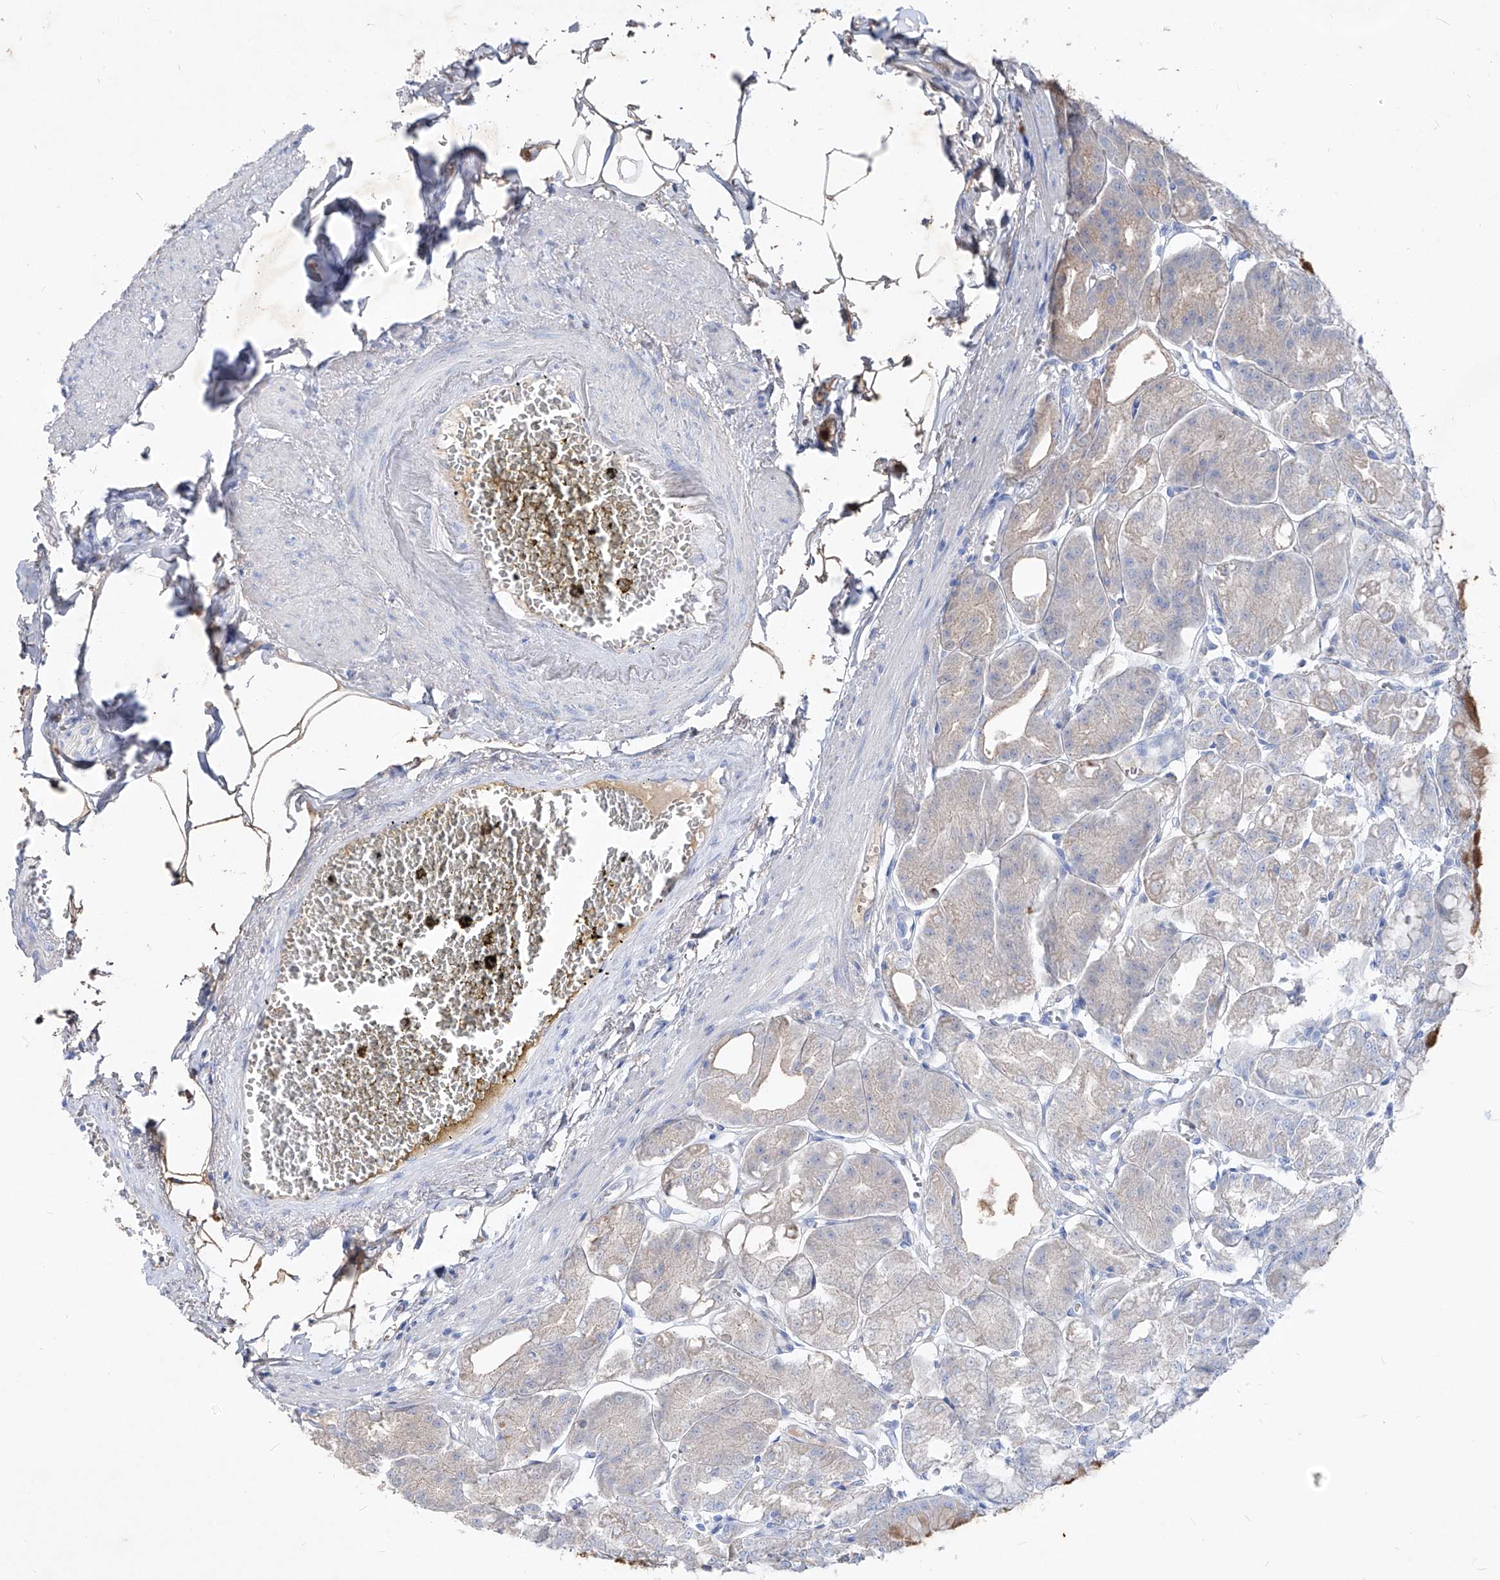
{"staining": {"intensity": "moderate", "quantity": "<25%", "location": "cytoplasmic/membranous"}, "tissue": "stomach", "cell_type": "Glandular cells", "image_type": "normal", "snomed": [{"axis": "morphology", "description": "Normal tissue, NOS"}, {"axis": "topography", "description": "Stomach, lower"}], "caption": "DAB (3,3'-diaminobenzidine) immunohistochemical staining of normal human stomach reveals moderate cytoplasmic/membranous protein positivity in approximately <25% of glandular cells.", "gene": "FRS3", "patient": {"sex": "male", "age": 71}}